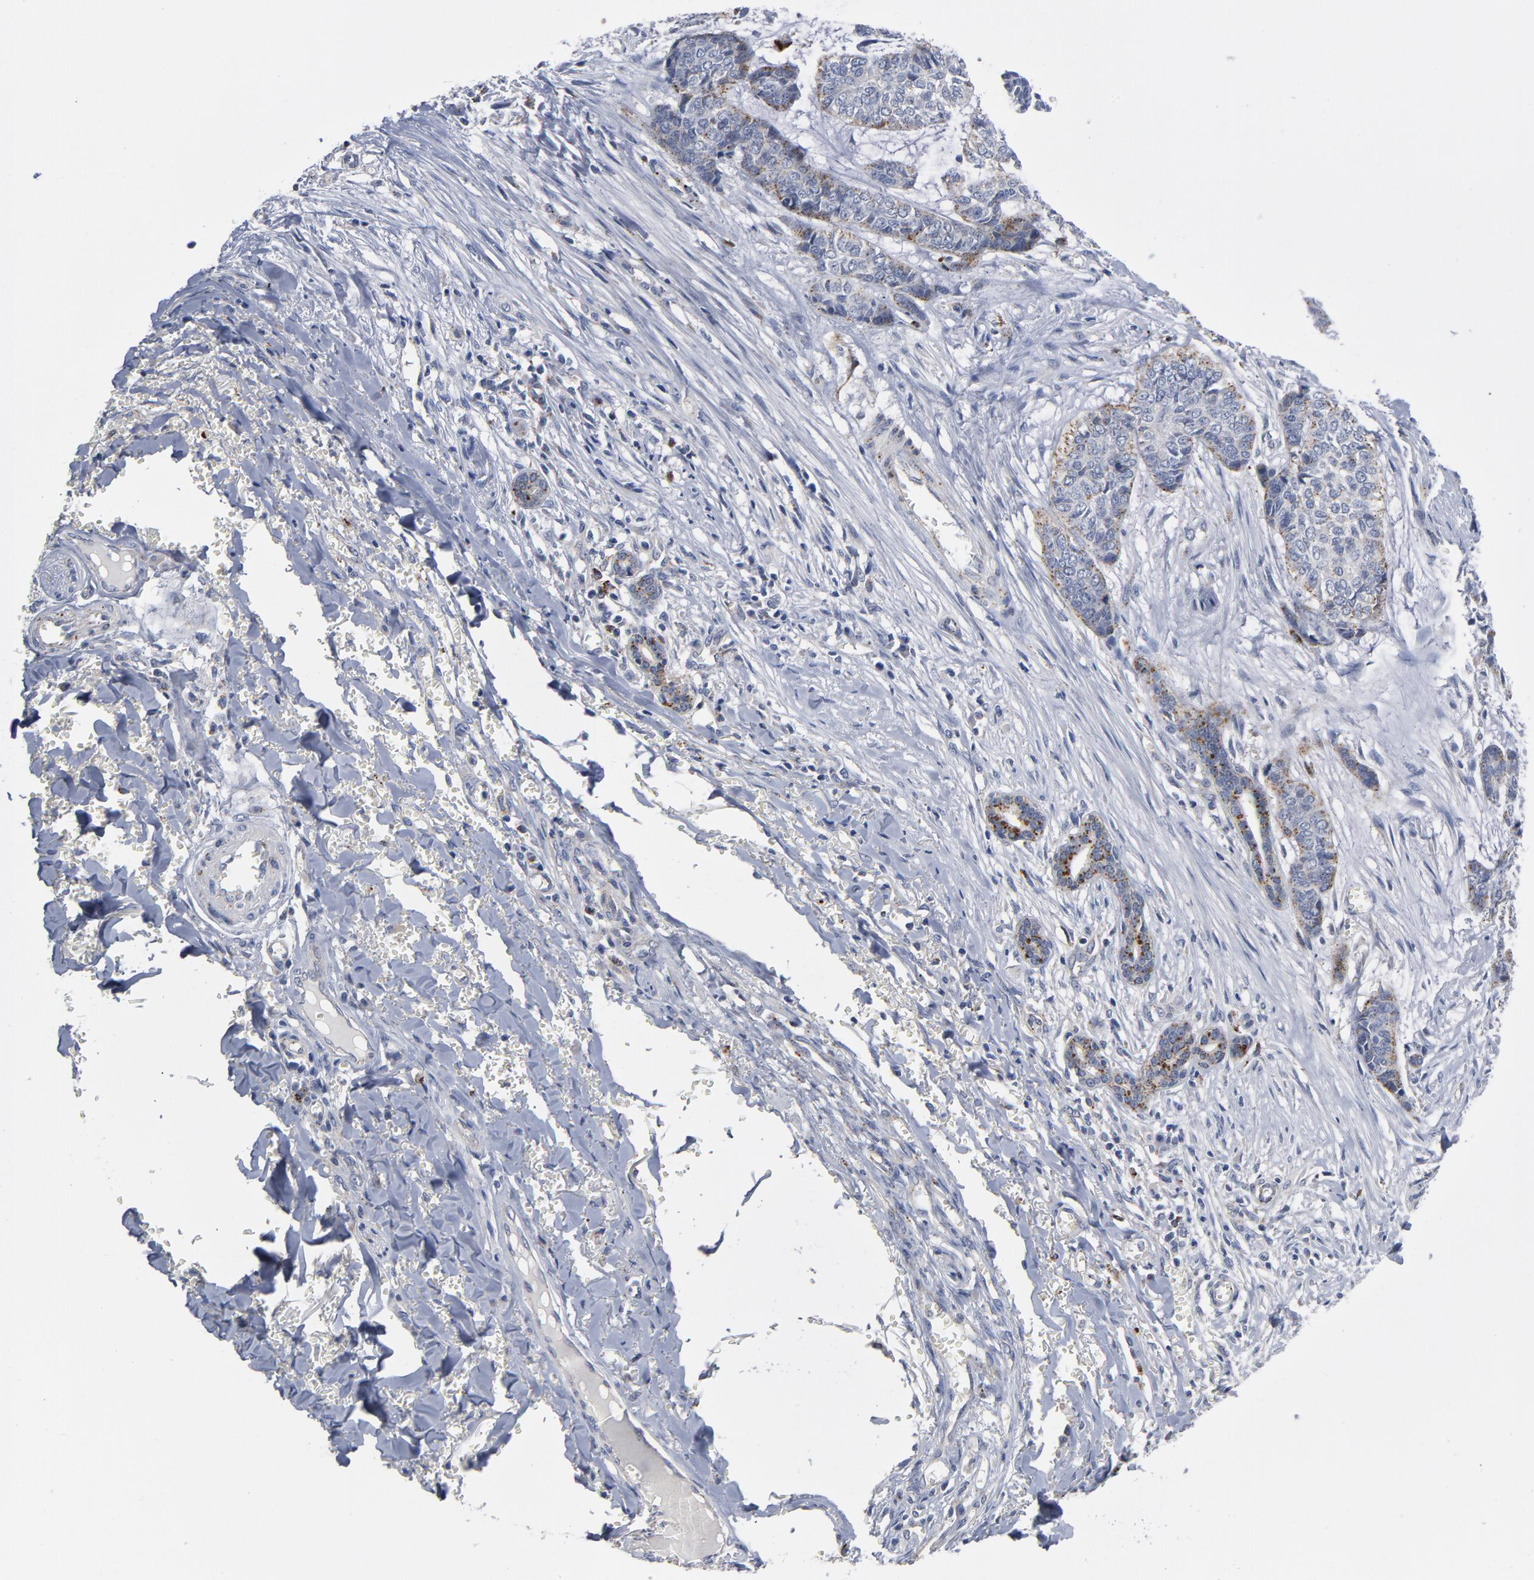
{"staining": {"intensity": "moderate", "quantity": "<25%", "location": "cytoplasmic/membranous"}, "tissue": "skin cancer", "cell_type": "Tumor cells", "image_type": "cancer", "snomed": [{"axis": "morphology", "description": "Basal cell carcinoma"}, {"axis": "topography", "description": "Skin"}], "caption": "Tumor cells demonstrate low levels of moderate cytoplasmic/membranous staining in about <25% of cells in human skin basal cell carcinoma.", "gene": "AKT2", "patient": {"sex": "female", "age": 64}}